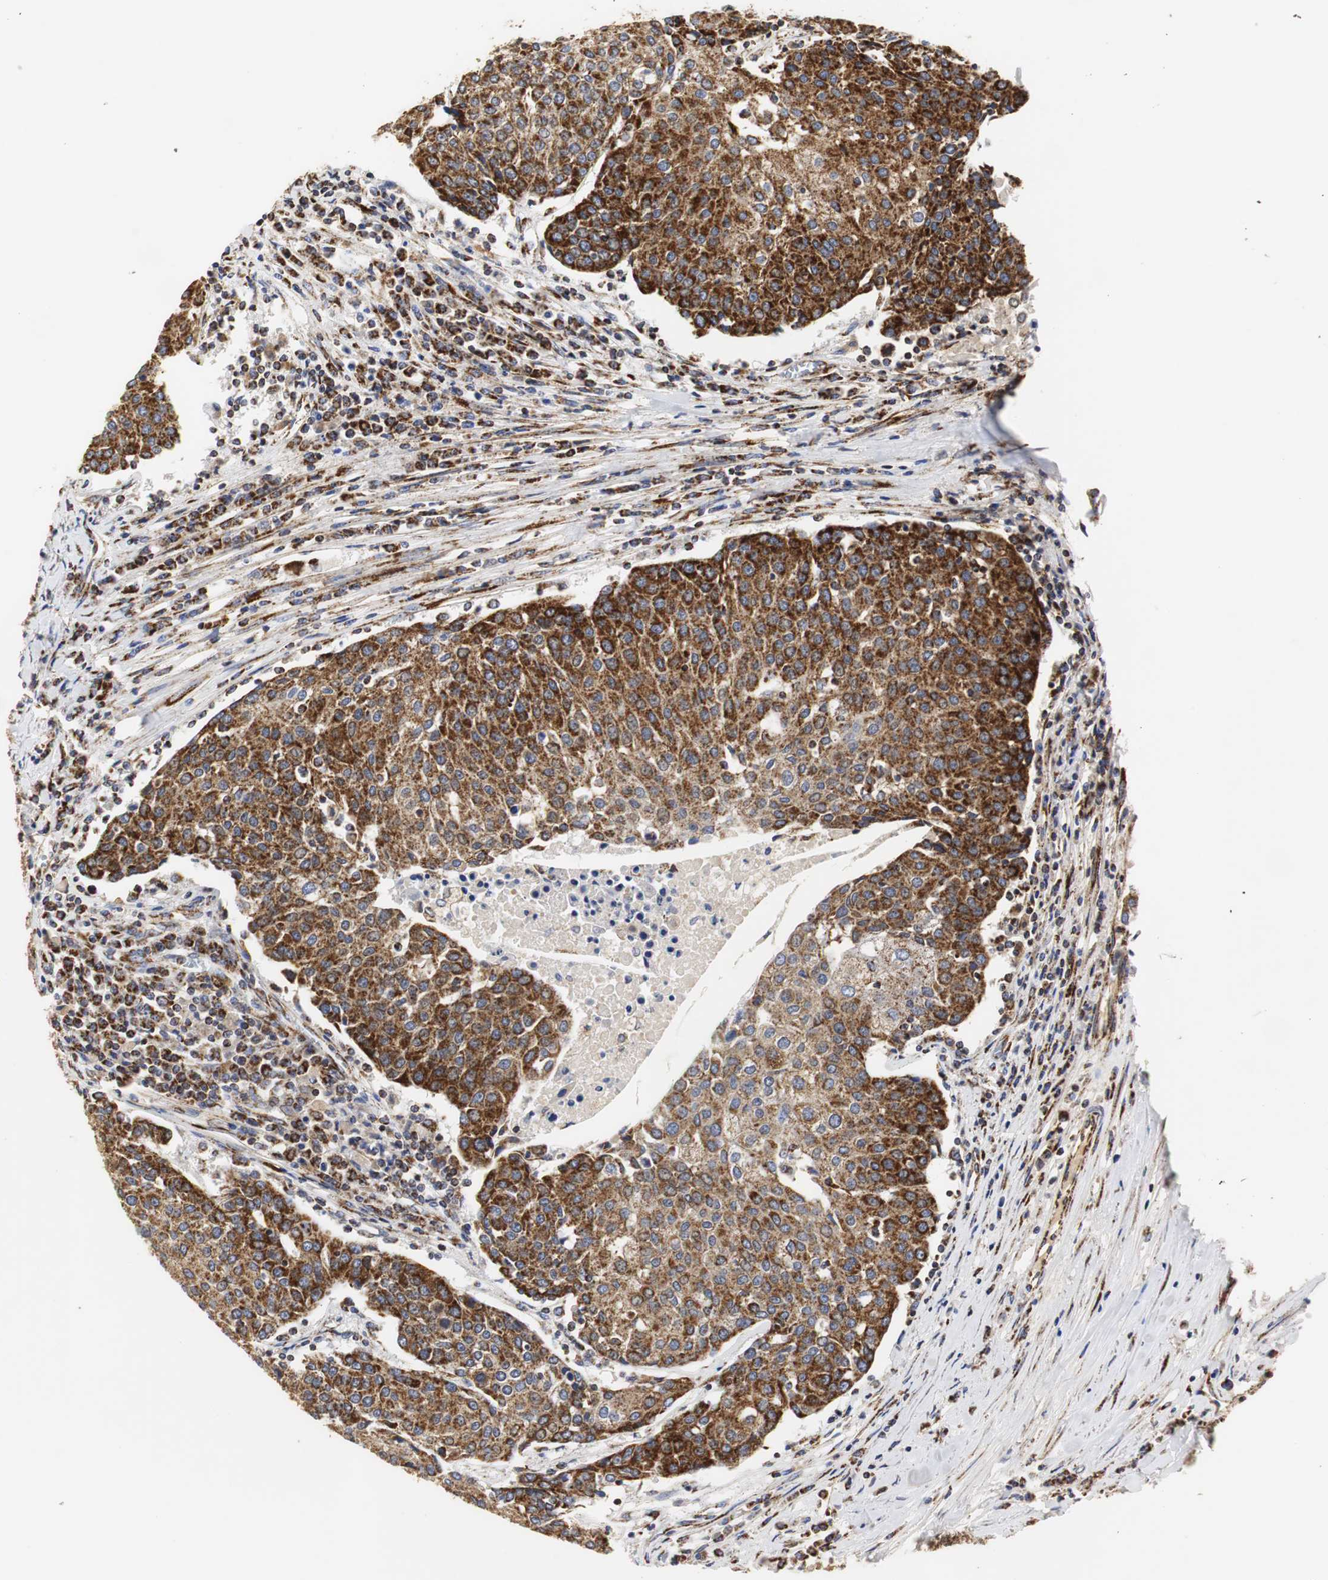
{"staining": {"intensity": "strong", "quantity": ">75%", "location": "cytoplasmic/membranous"}, "tissue": "urothelial cancer", "cell_type": "Tumor cells", "image_type": "cancer", "snomed": [{"axis": "morphology", "description": "Urothelial carcinoma, High grade"}, {"axis": "topography", "description": "Urinary bladder"}], "caption": "Protein staining of urothelial cancer tissue shows strong cytoplasmic/membranous expression in about >75% of tumor cells. Nuclei are stained in blue.", "gene": "HSD17B10", "patient": {"sex": "female", "age": 85}}